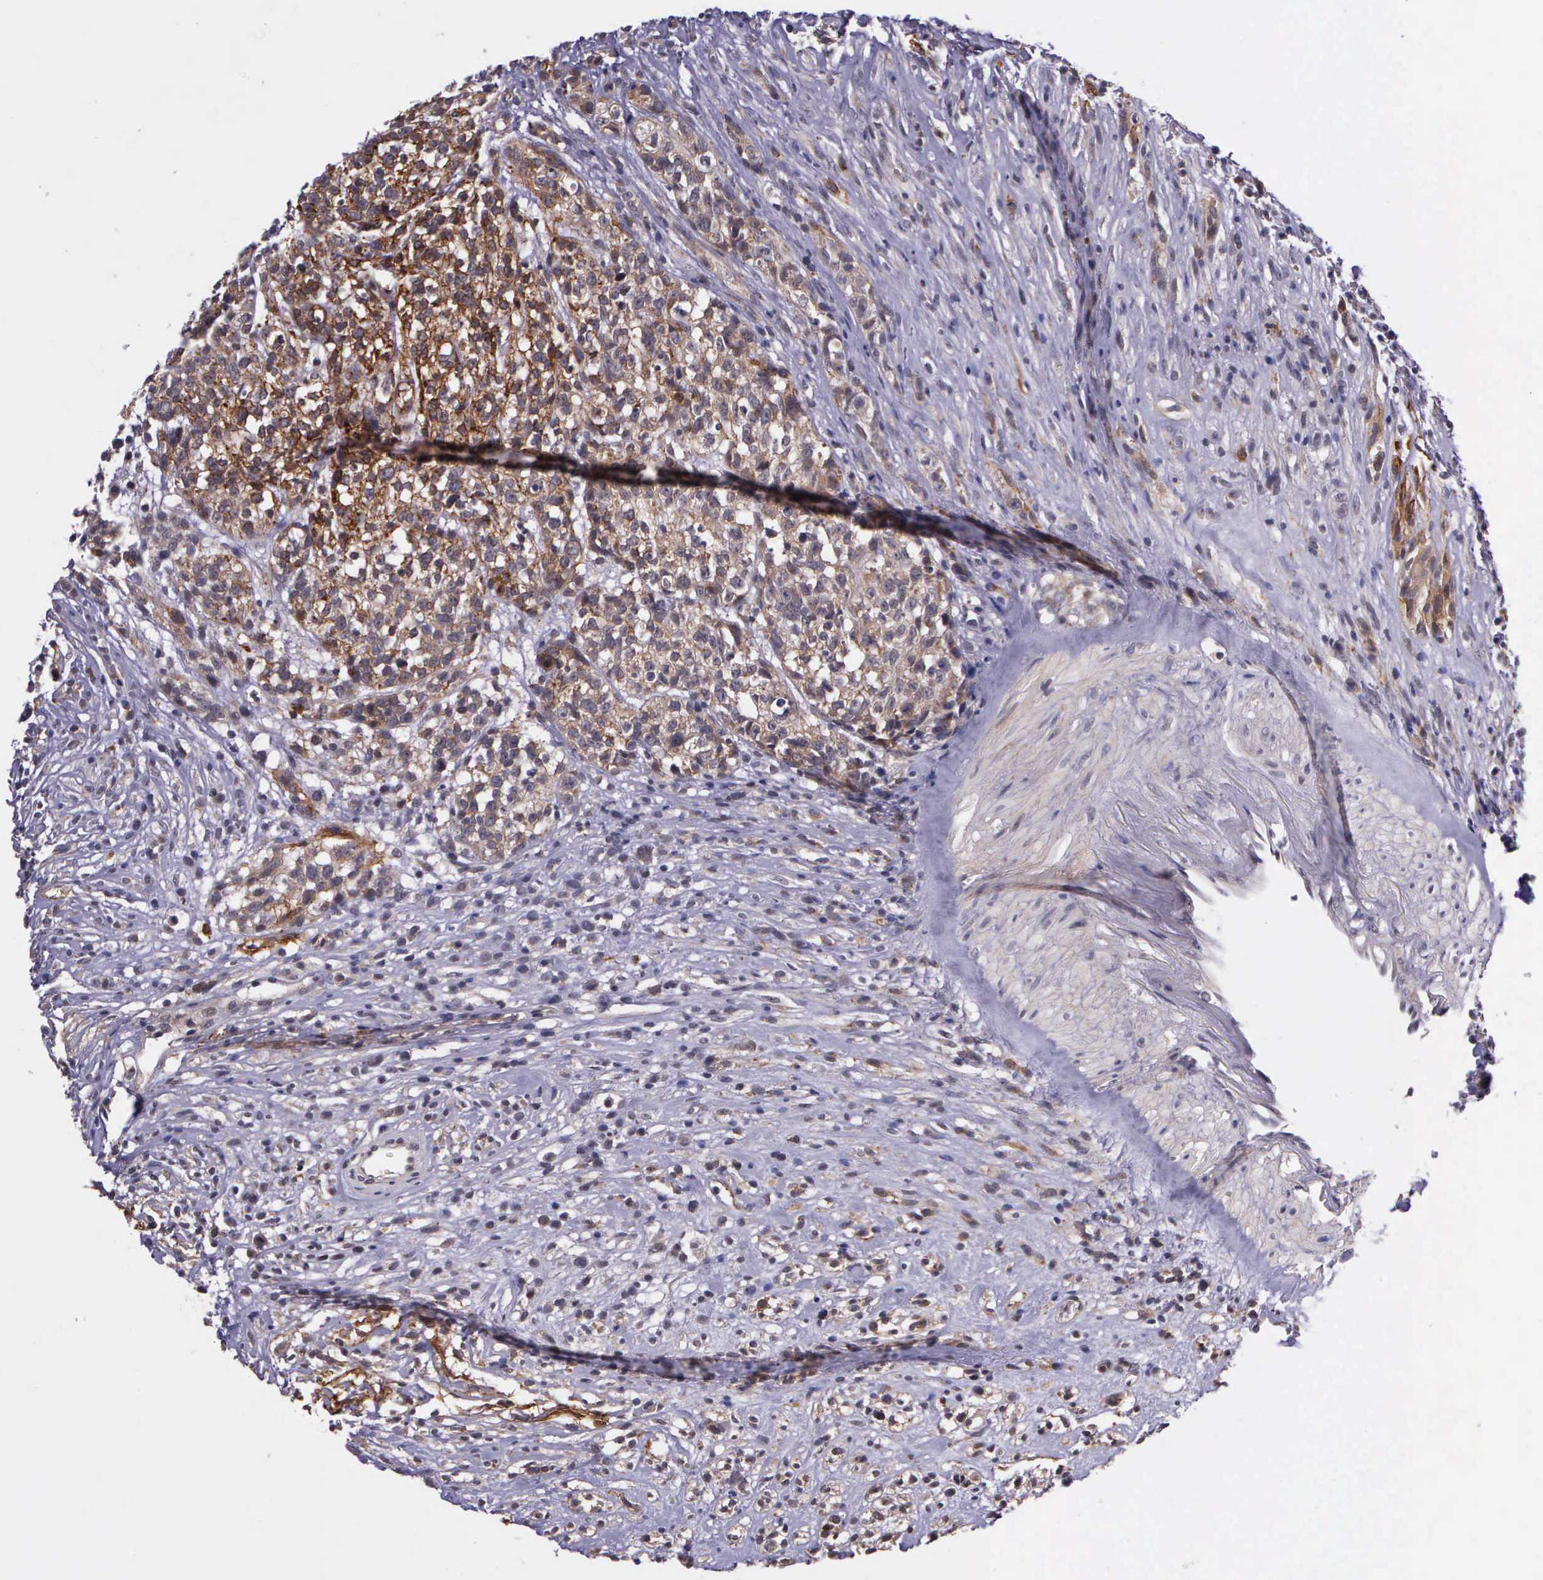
{"staining": {"intensity": "weak", "quantity": "25%-75%", "location": "cytoplasmic/membranous"}, "tissue": "glioma", "cell_type": "Tumor cells", "image_type": "cancer", "snomed": [{"axis": "morphology", "description": "Glioma, malignant, High grade"}, {"axis": "topography", "description": "Brain"}], "caption": "A brown stain labels weak cytoplasmic/membranous staining of a protein in glioma tumor cells.", "gene": "PRICKLE3", "patient": {"sex": "male", "age": 66}}